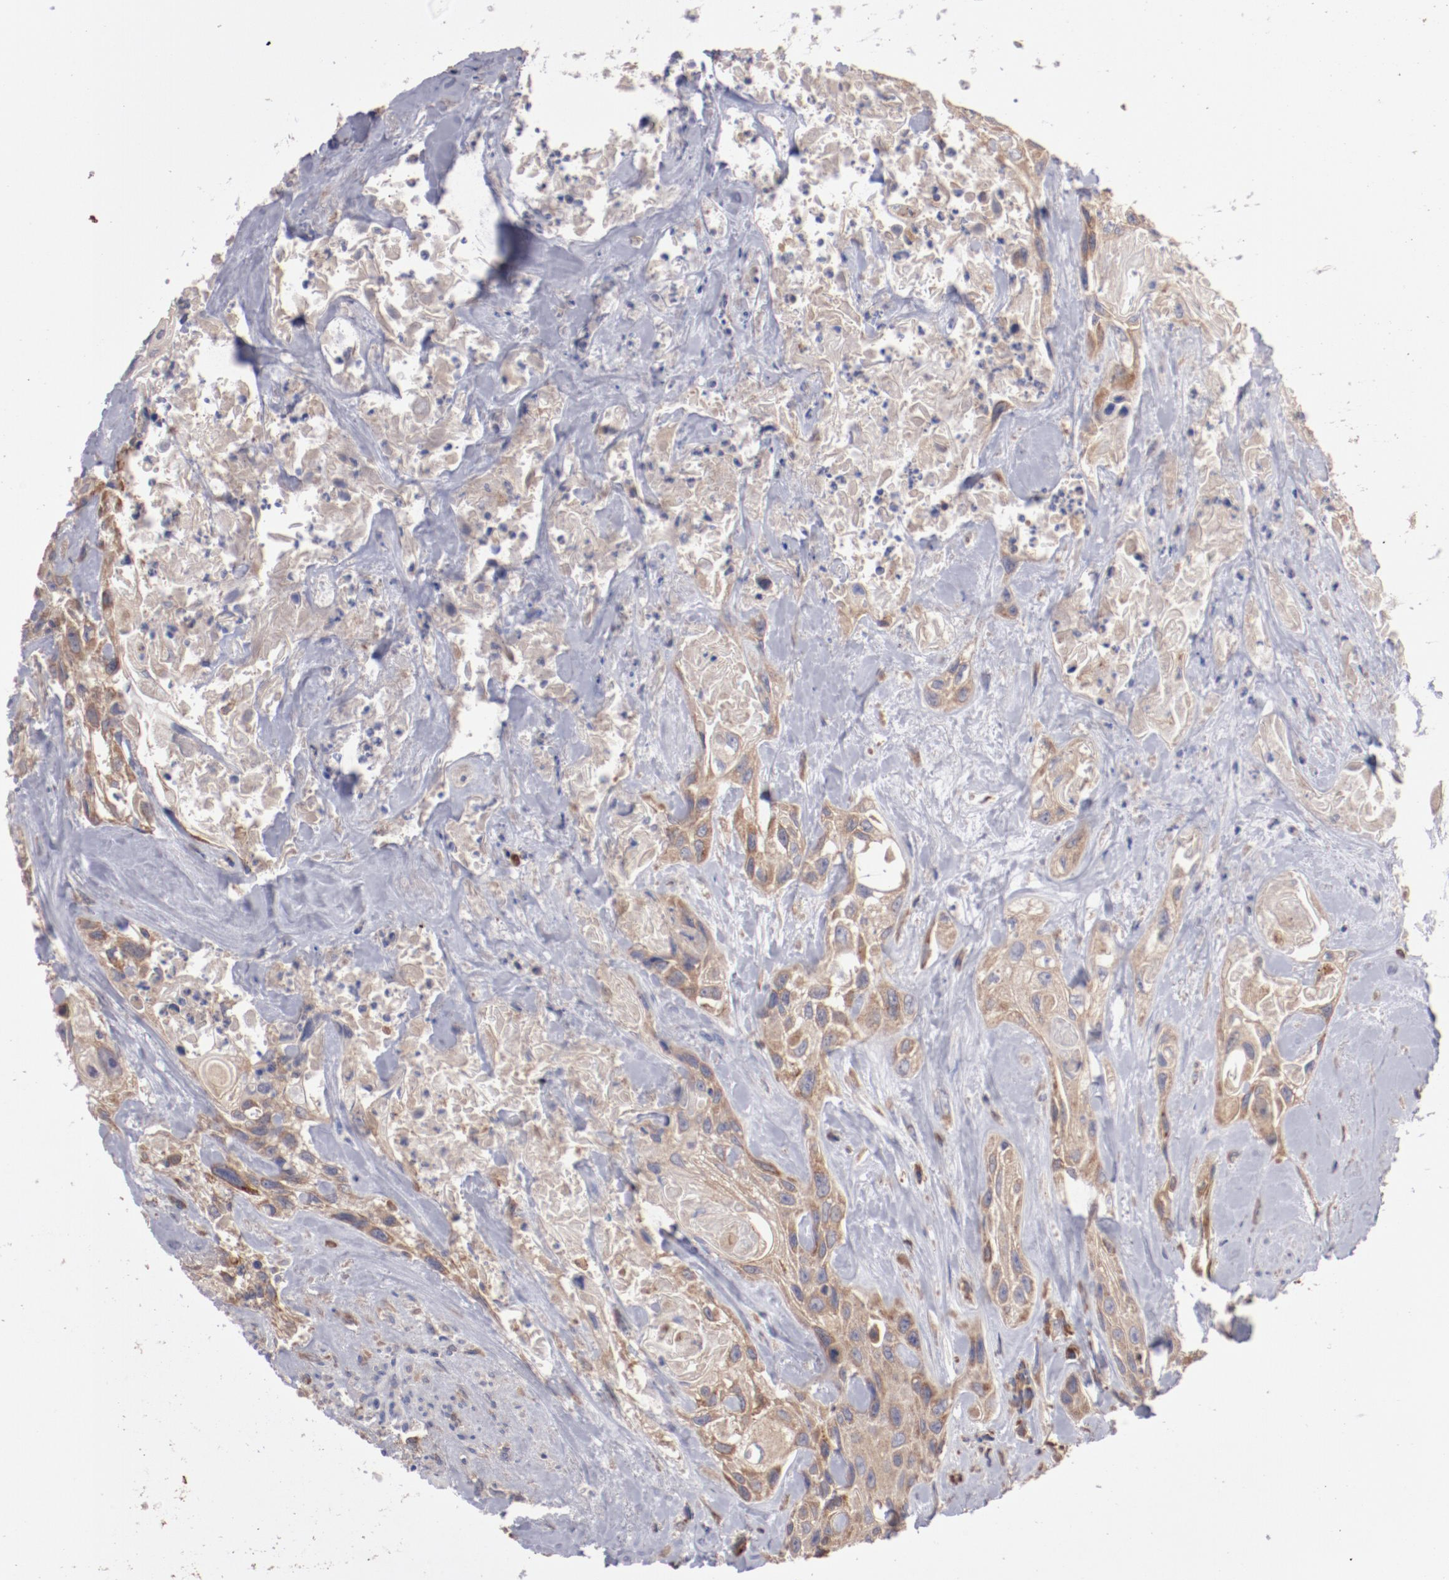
{"staining": {"intensity": "moderate", "quantity": ">75%", "location": "cytoplasmic/membranous"}, "tissue": "urothelial cancer", "cell_type": "Tumor cells", "image_type": "cancer", "snomed": [{"axis": "morphology", "description": "Urothelial carcinoma, High grade"}, {"axis": "topography", "description": "Urinary bladder"}], "caption": "Tumor cells exhibit moderate cytoplasmic/membranous expression in about >75% of cells in urothelial cancer.", "gene": "NFKBIE", "patient": {"sex": "female", "age": 84}}